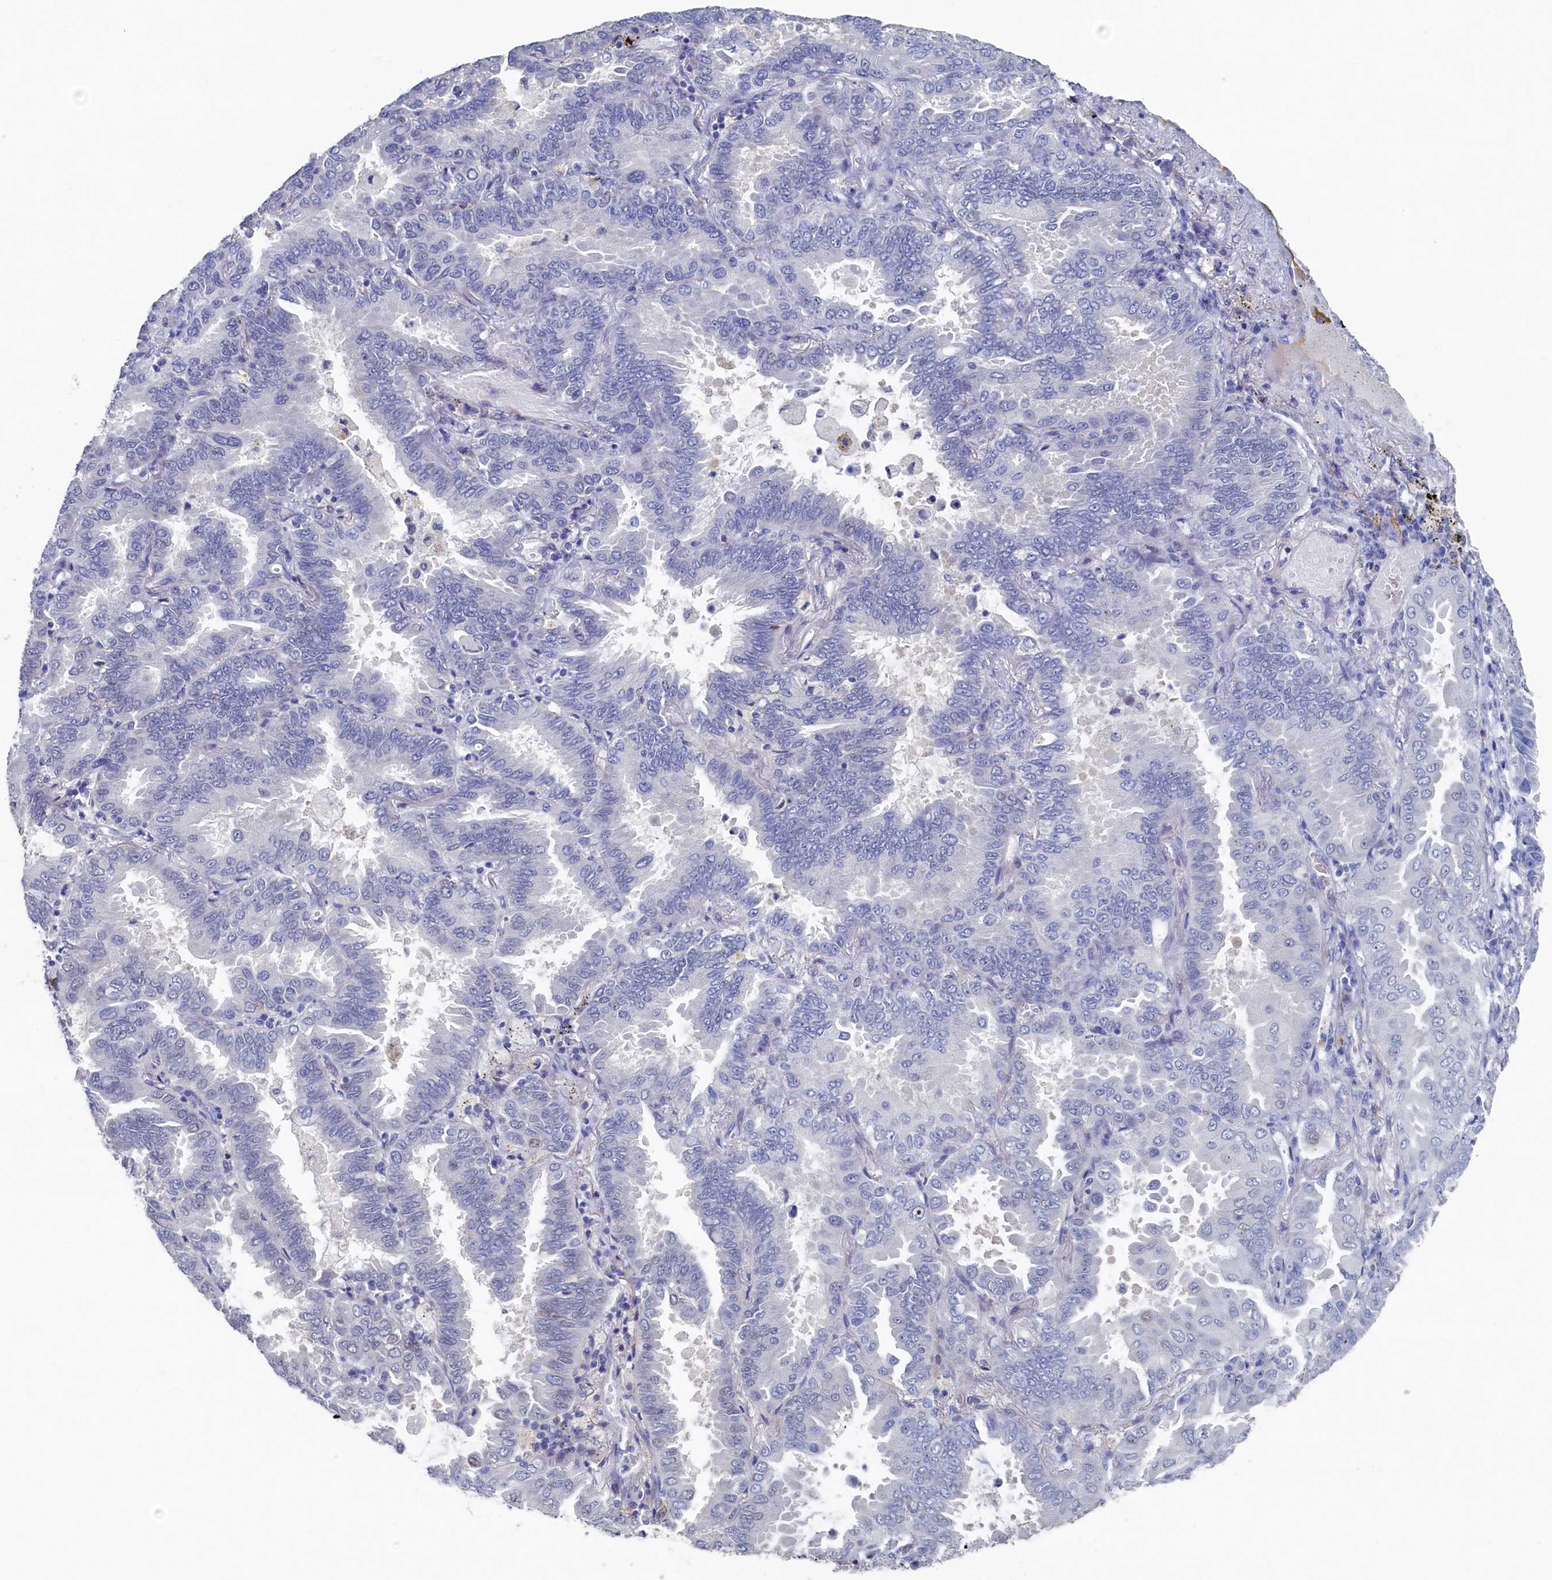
{"staining": {"intensity": "negative", "quantity": "none", "location": "none"}, "tissue": "lung cancer", "cell_type": "Tumor cells", "image_type": "cancer", "snomed": [{"axis": "morphology", "description": "Adenocarcinoma, NOS"}, {"axis": "topography", "description": "Lung"}], "caption": "This is a photomicrograph of immunohistochemistry staining of lung cancer, which shows no positivity in tumor cells.", "gene": "CBLIF", "patient": {"sex": "male", "age": 64}}